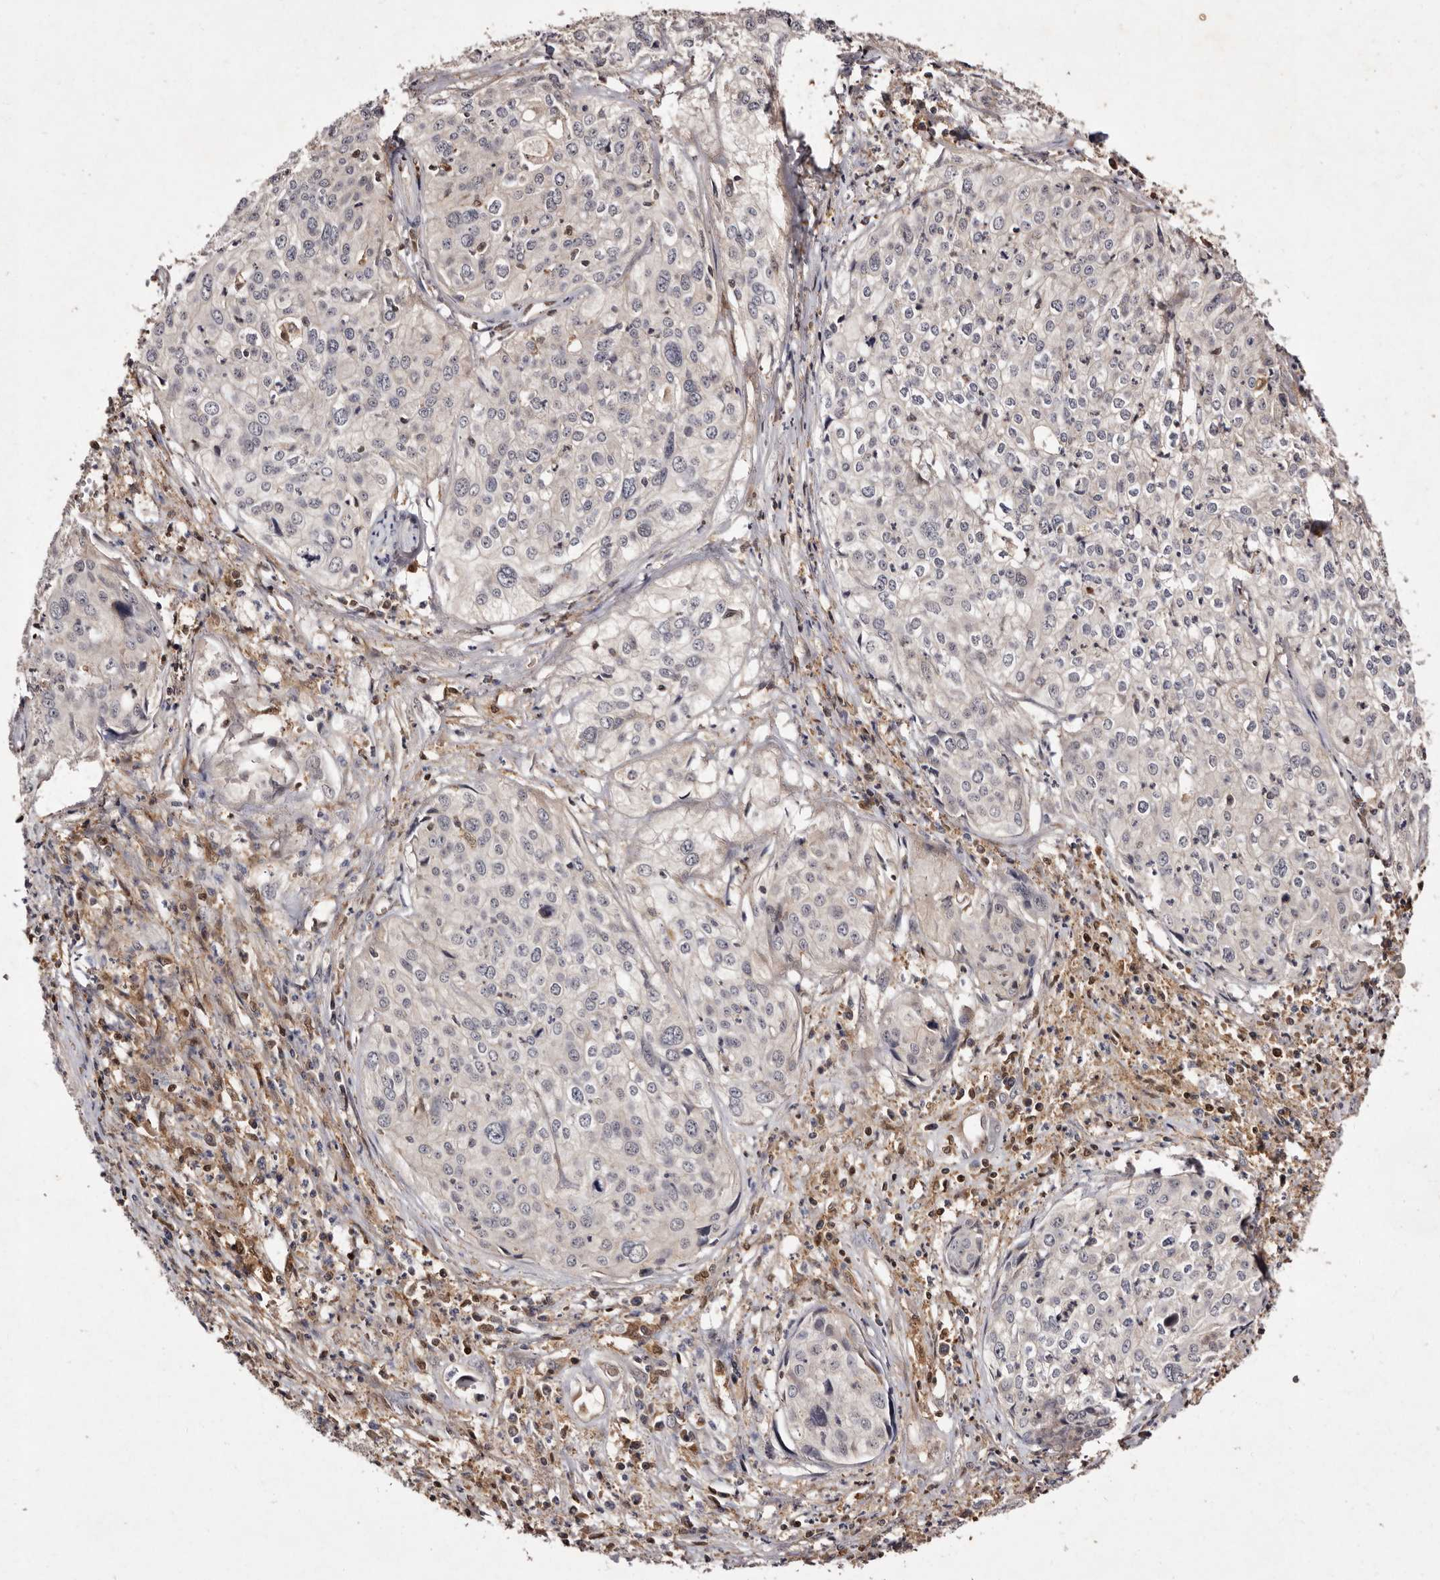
{"staining": {"intensity": "negative", "quantity": "none", "location": "none"}, "tissue": "cervical cancer", "cell_type": "Tumor cells", "image_type": "cancer", "snomed": [{"axis": "morphology", "description": "Squamous cell carcinoma, NOS"}, {"axis": "topography", "description": "Cervix"}], "caption": "Tumor cells show no significant protein expression in squamous cell carcinoma (cervical).", "gene": "GIMAP4", "patient": {"sex": "female", "age": 31}}